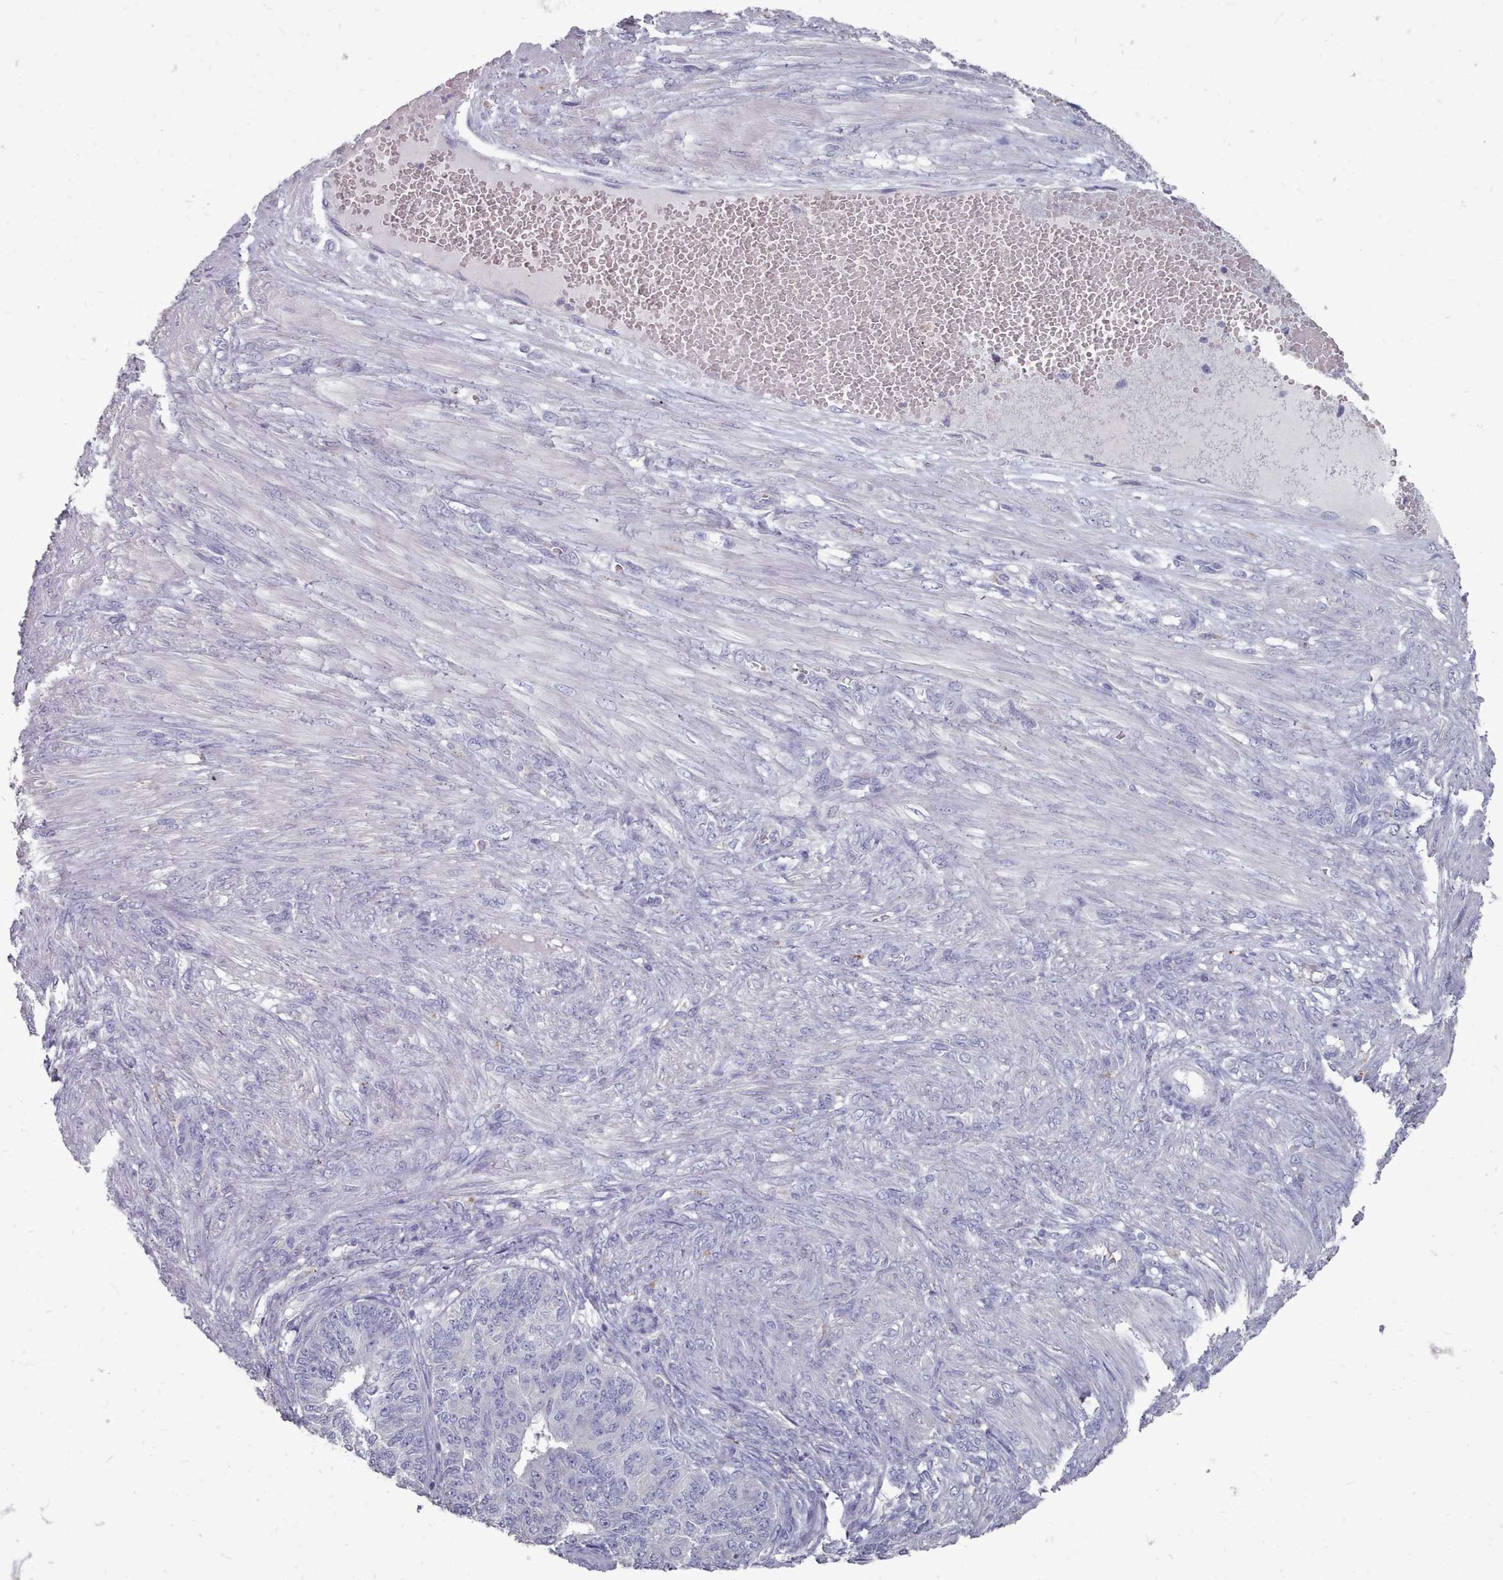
{"staining": {"intensity": "negative", "quantity": "none", "location": "none"}, "tissue": "endometrial cancer", "cell_type": "Tumor cells", "image_type": "cancer", "snomed": [{"axis": "morphology", "description": "Adenocarcinoma, NOS"}, {"axis": "topography", "description": "Endometrium"}], "caption": "The immunohistochemistry (IHC) histopathology image has no significant positivity in tumor cells of adenocarcinoma (endometrial) tissue. (IHC, brightfield microscopy, high magnification).", "gene": "OTULINL", "patient": {"sex": "female", "age": 32}}